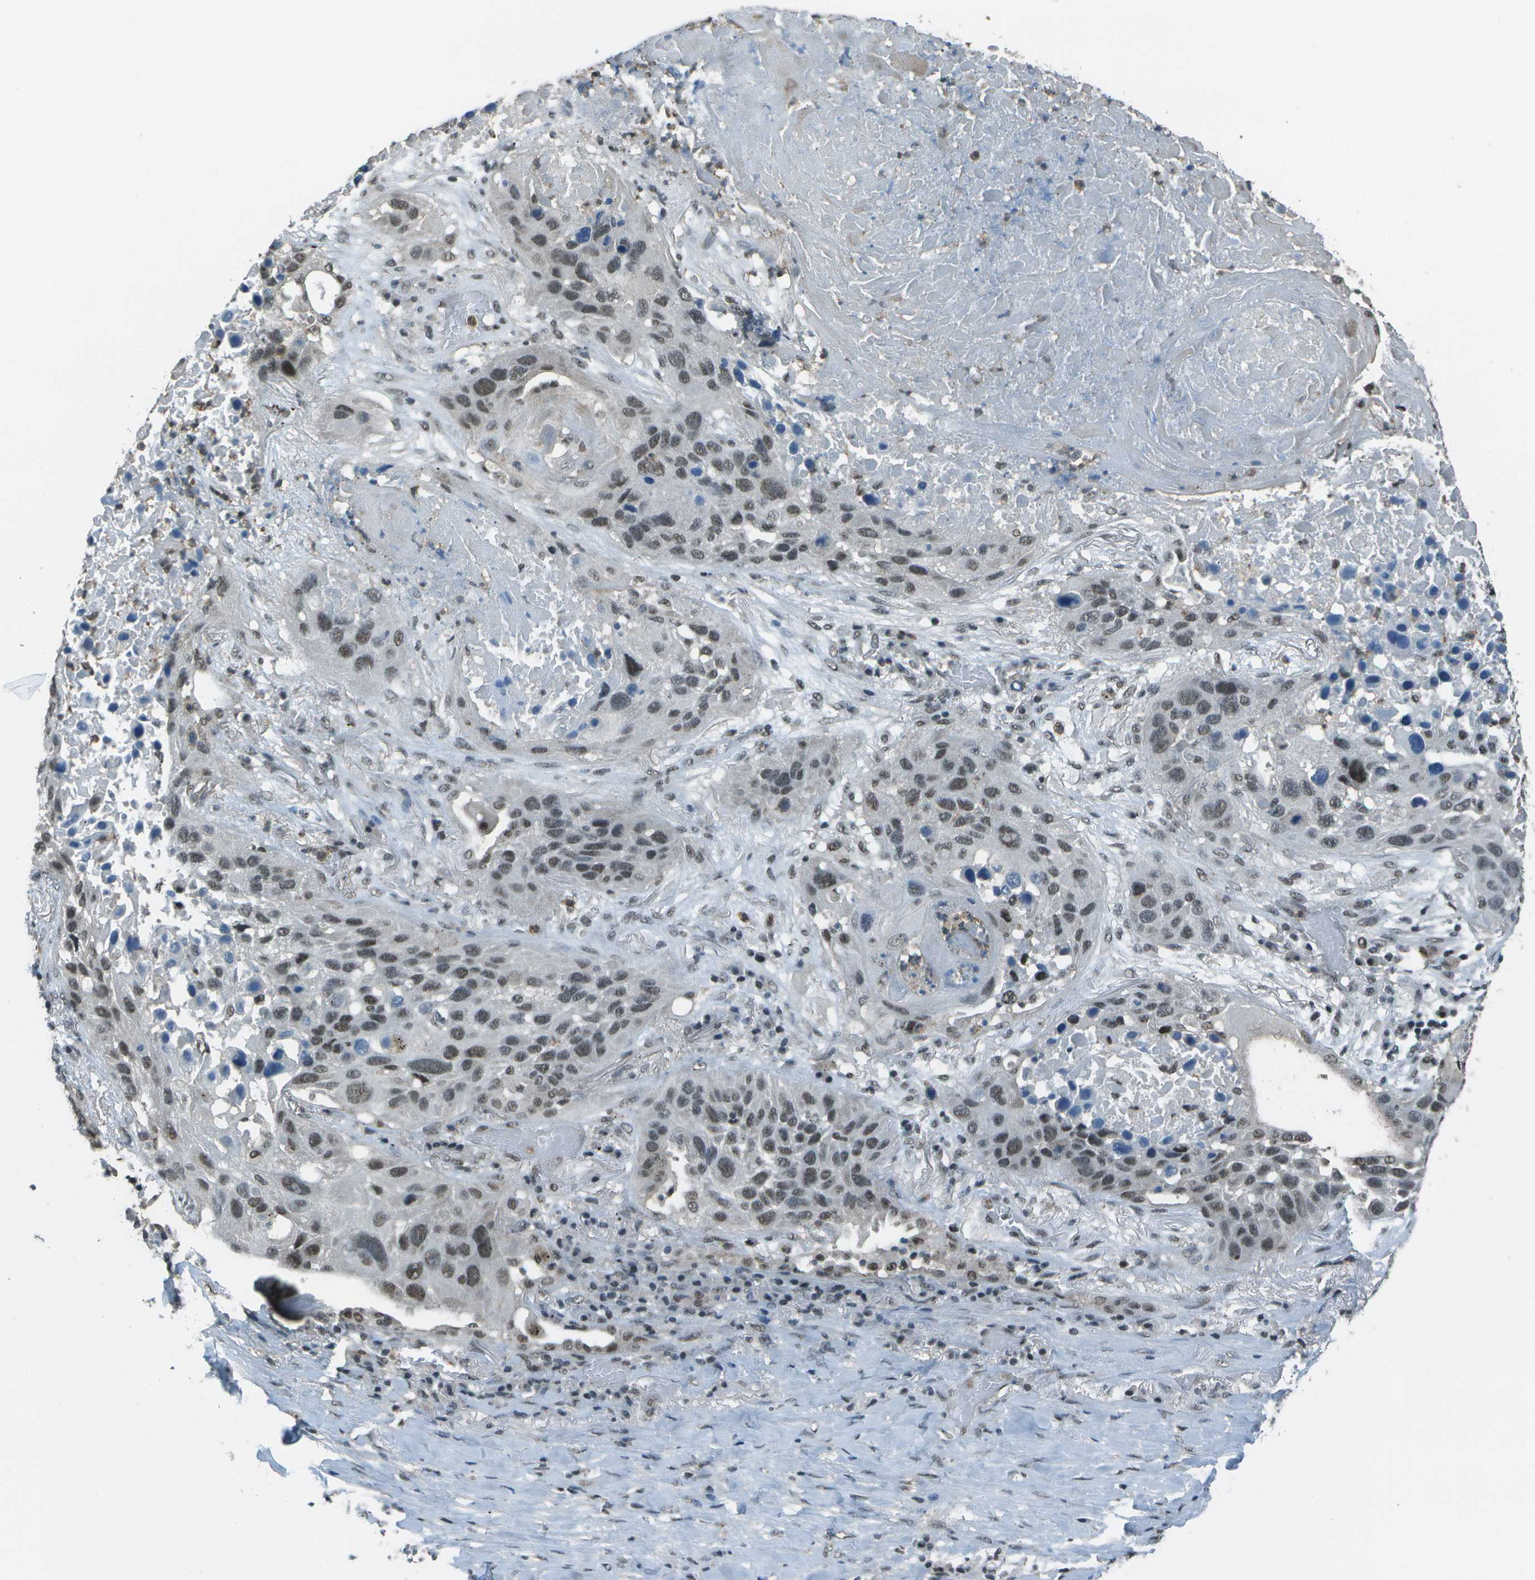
{"staining": {"intensity": "moderate", "quantity": ">75%", "location": "nuclear"}, "tissue": "lung cancer", "cell_type": "Tumor cells", "image_type": "cancer", "snomed": [{"axis": "morphology", "description": "Squamous cell carcinoma, NOS"}, {"axis": "topography", "description": "Lung"}], "caption": "Protein analysis of lung cancer (squamous cell carcinoma) tissue displays moderate nuclear staining in approximately >75% of tumor cells. Using DAB (3,3'-diaminobenzidine) (brown) and hematoxylin (blue) stains, captured at high magnification using brightfield microscopy.", "gene": "DEPDC1", "patient": {"sex": "male", "age": 57}}